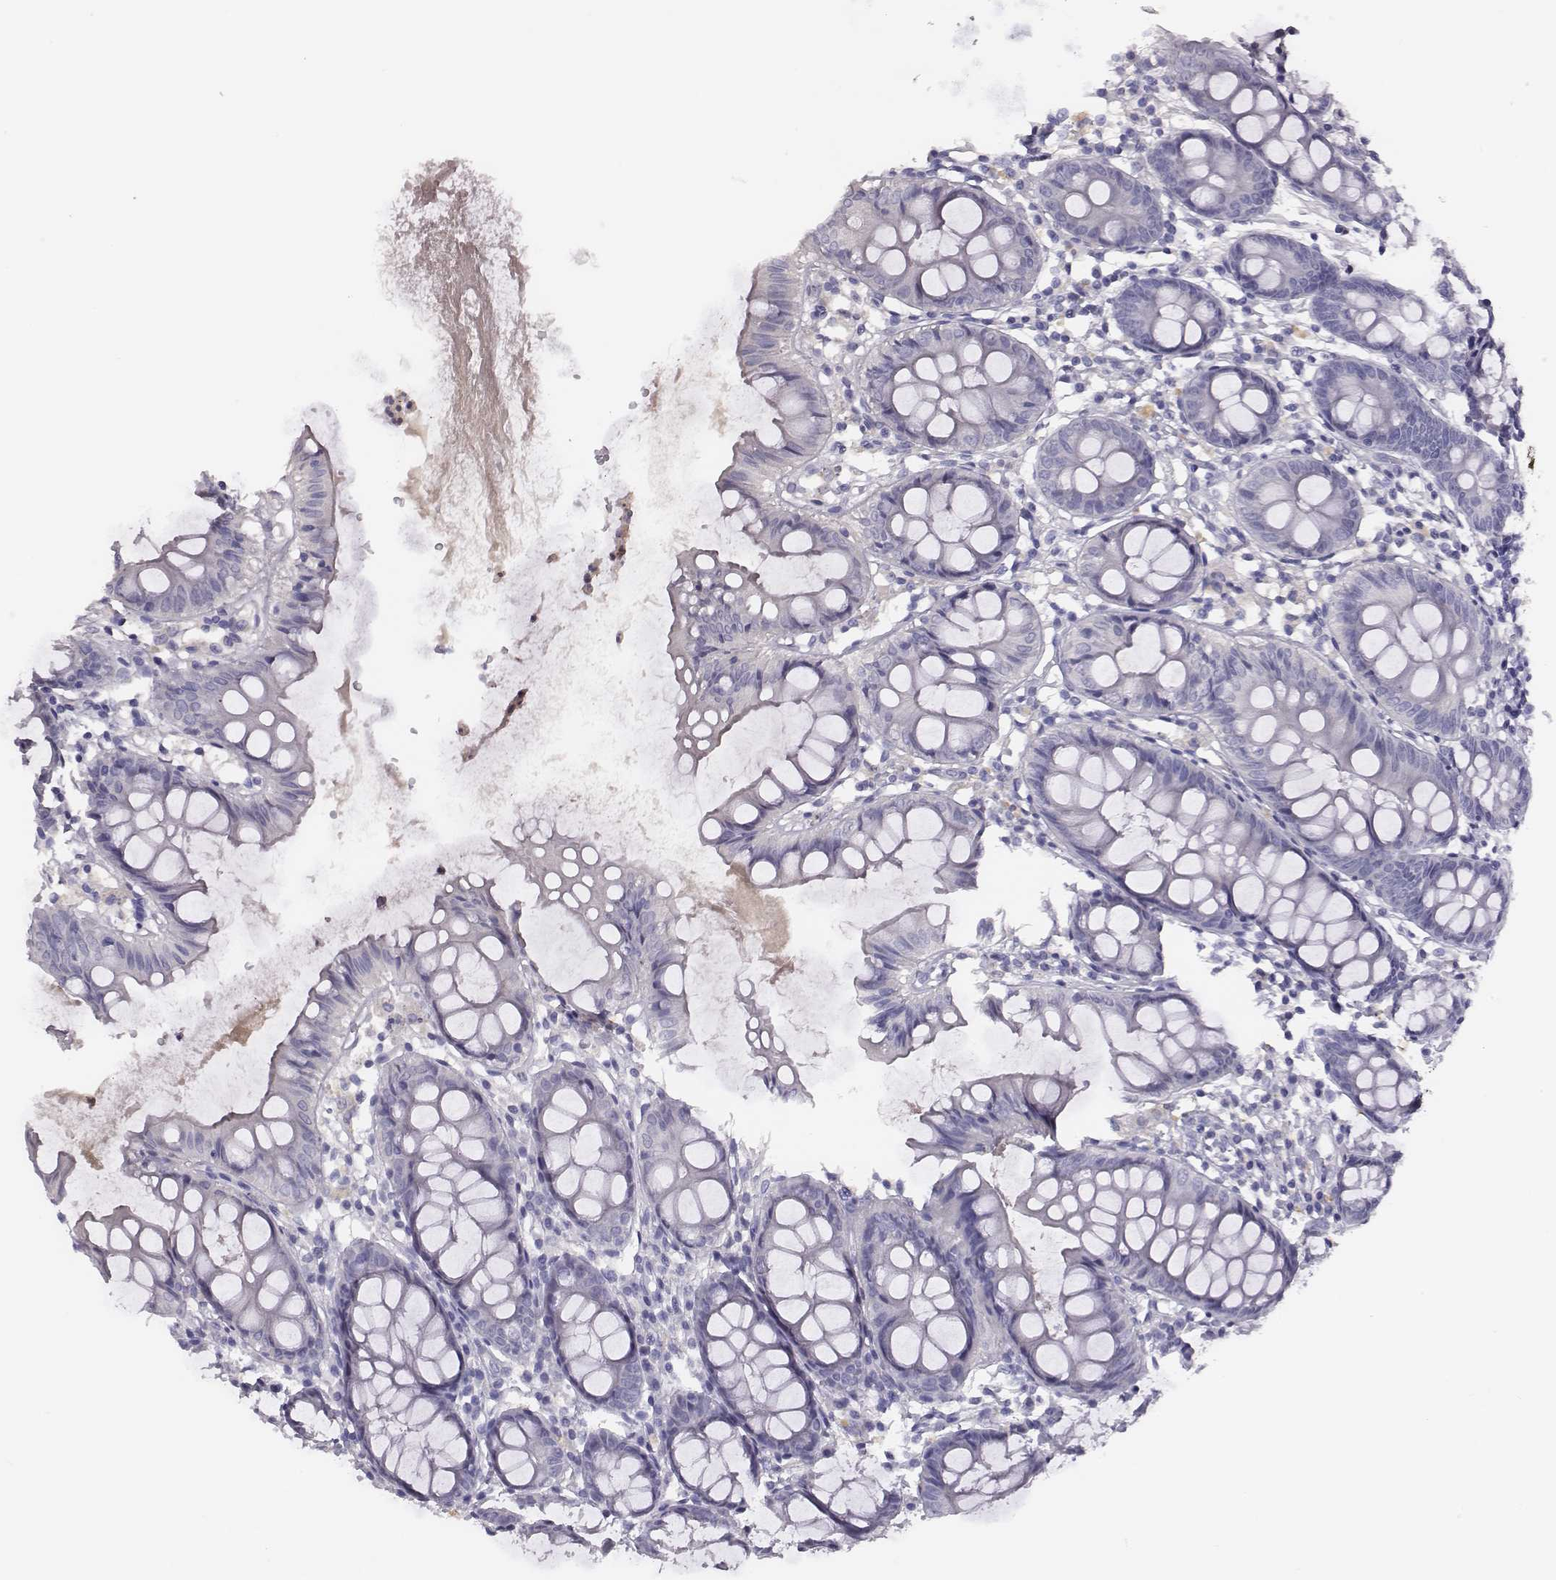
{"staining": {"intensity": "negative", "quantity": "none", "location": "none"}, "tissue": "colon", "cell_type": "Endothelial cells", "image_type": "normal", "snomed": [{"axis": "morphology", "description": "Normal tissue, NOS"}, {"axis": "topography", "description": "Colon"}], "caption": "A histopathology image of colon stained for a protein exhibits no brown staining in endothelial cells. Brightfield microscopy of immunohistochemistry (IHC) stained with DAB (brown) and hematoxylin (blue), captured at high magnification.", "gene": "EN1", "patient": {"sex": "female", "age": 84}}